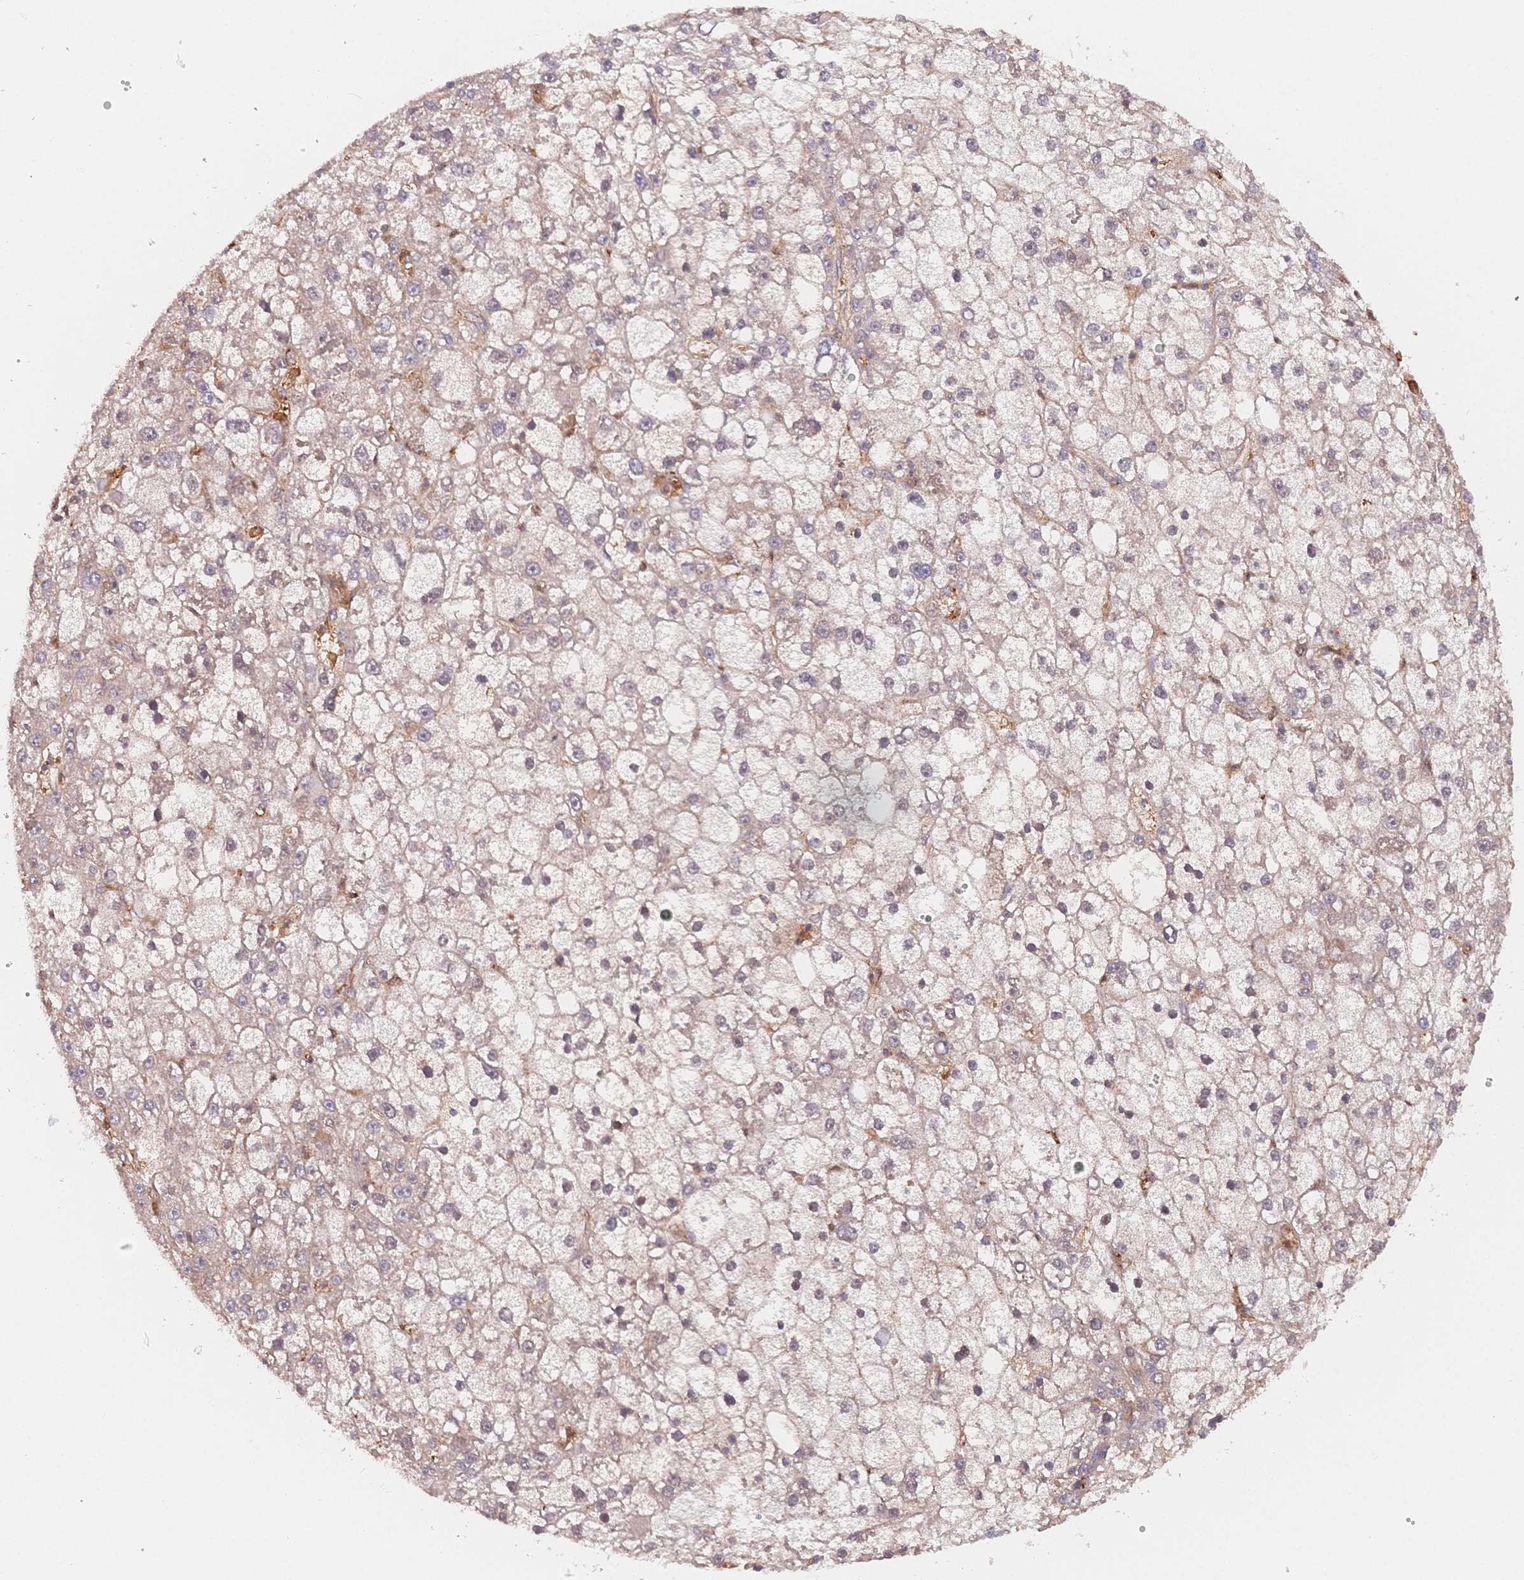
{"staining": {"intensity": "weak", "quantity": "<25%", "location": "cytoplasmic/membranous"}, "tissue": "liver cancer", "cell_type": "Tumor cells", "image_type": "cancer", "snomed": [{"axis": "morphology", "description": "Carcinoma, Hepatocellular, NOS"}, {"axis": "topography", "description": "Liver"}], "caption": "The micrograph demonstrates no significant staining in tumor cells of liver cancer (hepatocellular carcinoma). (Brightfield microscopy of DAB IHC at high magnification).", "gene": "C12orf75", "patient": {"sex": "male", "age": 67}}